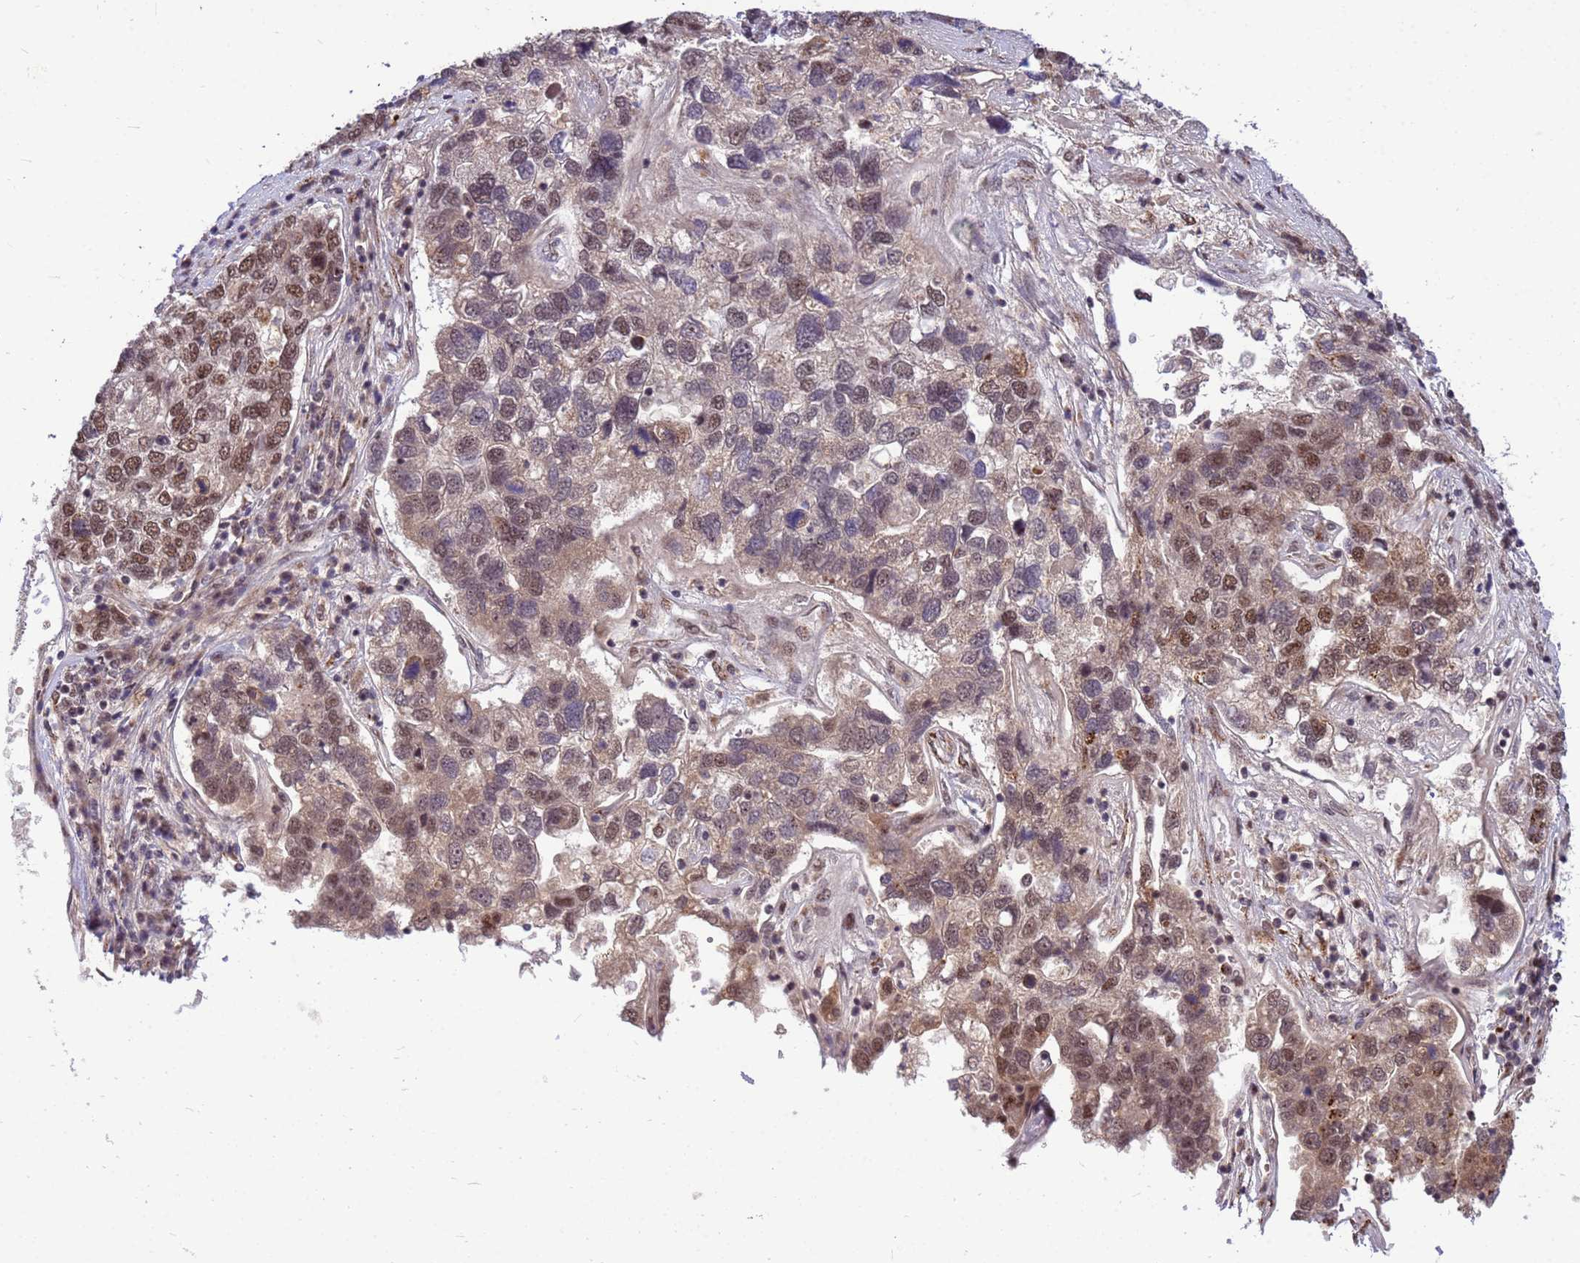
{"staining": {"intensity": "moderate", "quantity": "25%-75%", "location": "nuclear"}, "tissue": "pancreatic cancer", "cell_type": "Tumor cells", "image_type": "cancer", "snomed": [{"axis": "morphology", "description": "Adenocarcinoma, NOS"}, {"axis": "topography", "description": "Pancreas"}], "caption": "IHC photomicrograph of neoplastic tissue: human pancreatic adenocarcinoma stained using immunohistochemistry displays medium levels of moderate protein expression localized specifically in the nuclear of tumor cells, appearing as a nuclear brown color.", "gene": "NCBP2", "patient": {"sex": "female", "age": 61}}